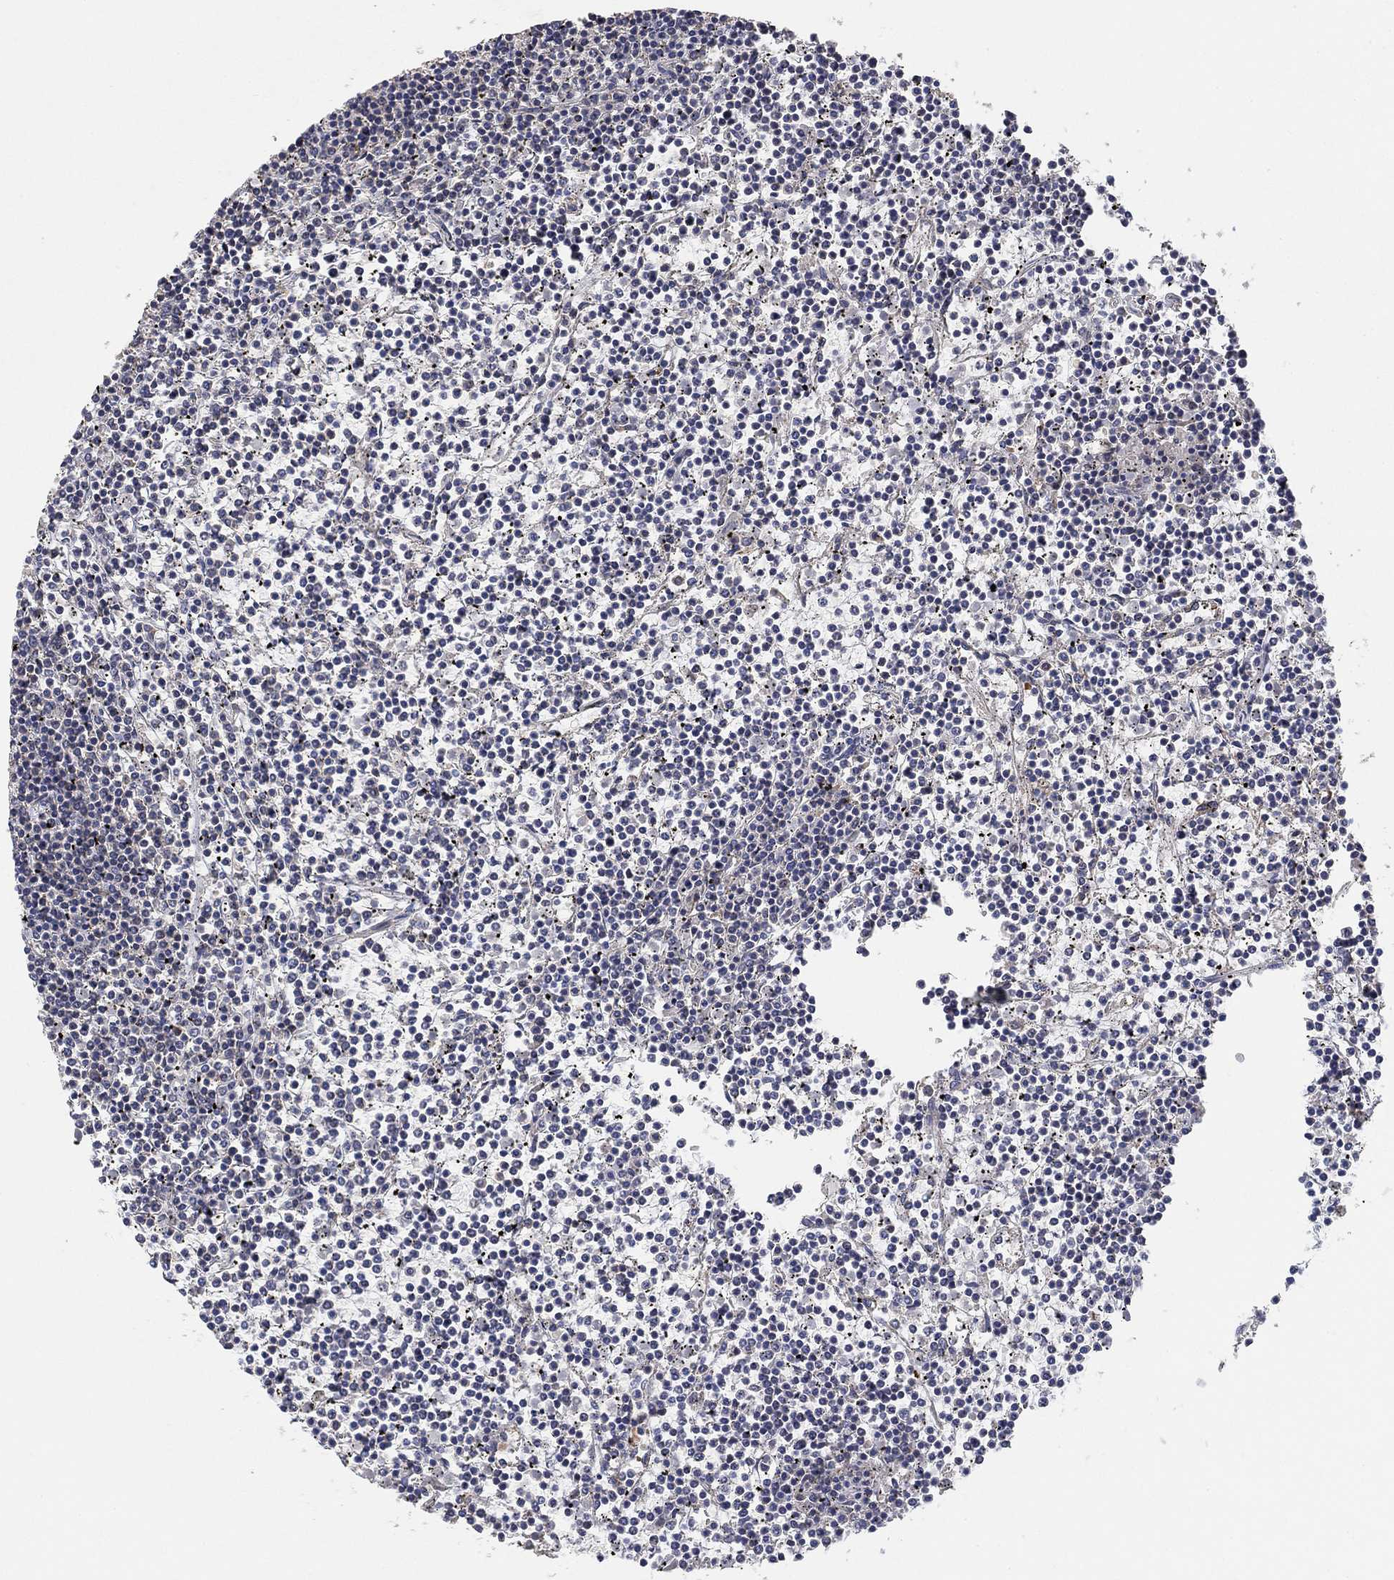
{"staining": {"intensity": "negative", "quantity": "none", "location": "none"}, "tissue": "lymphoma", "cell_type": "Tumor cells", "image_type": "cancer", "snomed": [{"axis": "morphology", "description": "Malignant lymphoma, non-Hodgkin's type, Low grade"}, {"axis": "topography", "description": "Spleen"}], "caption": "The histopathology image shows no staining of tumor cells in lymphoma.", "gene": "CCDC43", "patient": {"sex": "female", "age": 19}}